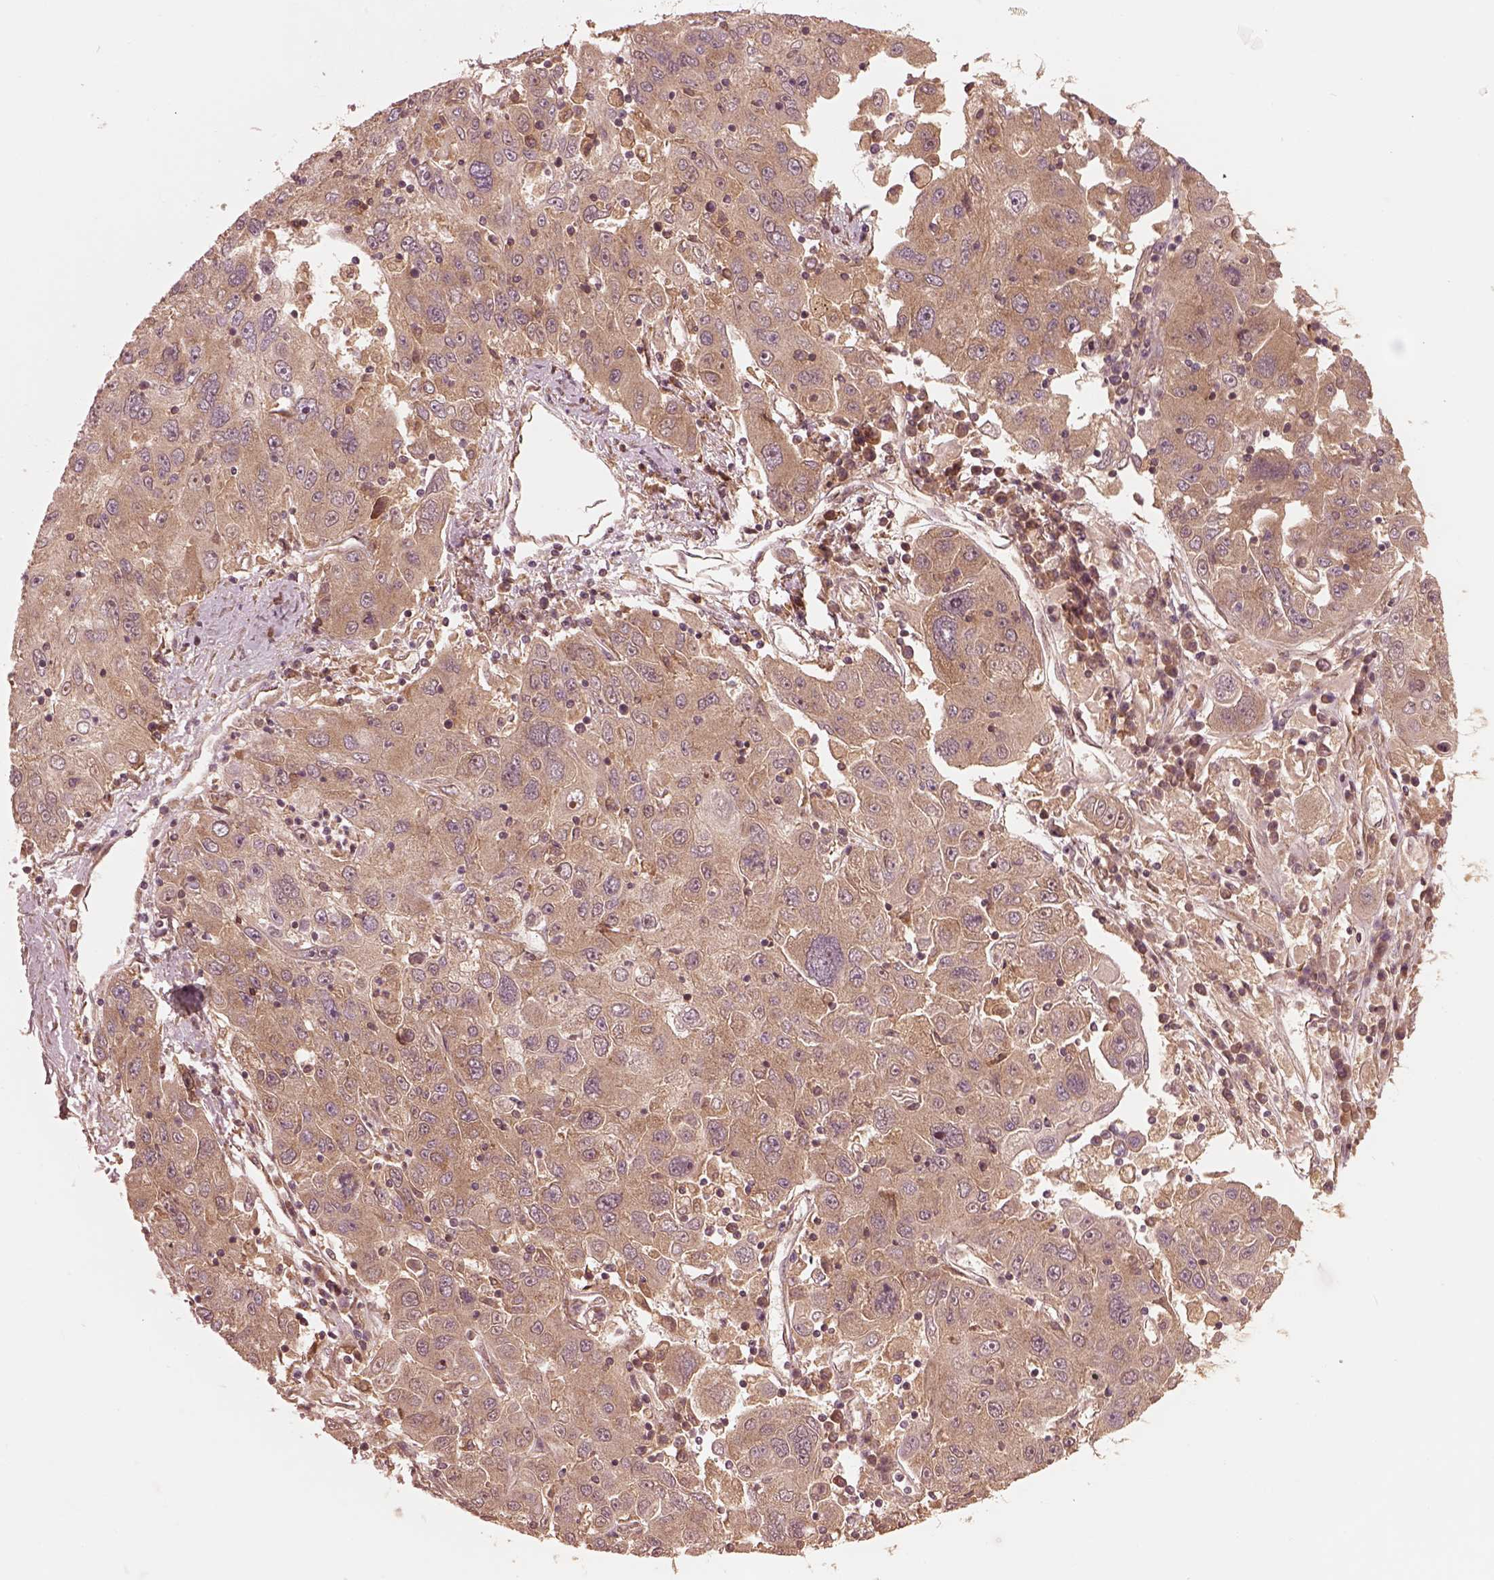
{"staining": {"intensity": "weak", "quantity": ">75%", "location": "cytoplasmic/membranous"}, "tissue": "stomach cancer", "cell_type": "Tumor cells", "image_type": "cancer", "snomed": [{"axis": "morphology", "description": "Adenocarcinoma, NOS"}, {"axis": "topography", "description": "Stomach"}], "caption": "The image exhibits a brown stain indicating the presence of a protein in the cytoplasmic/membranous of tumor cells in stomach cancer (adenocarcinoma).", "gene": "PIK3R2", "patient": {"sex": "male", "age": 56}}